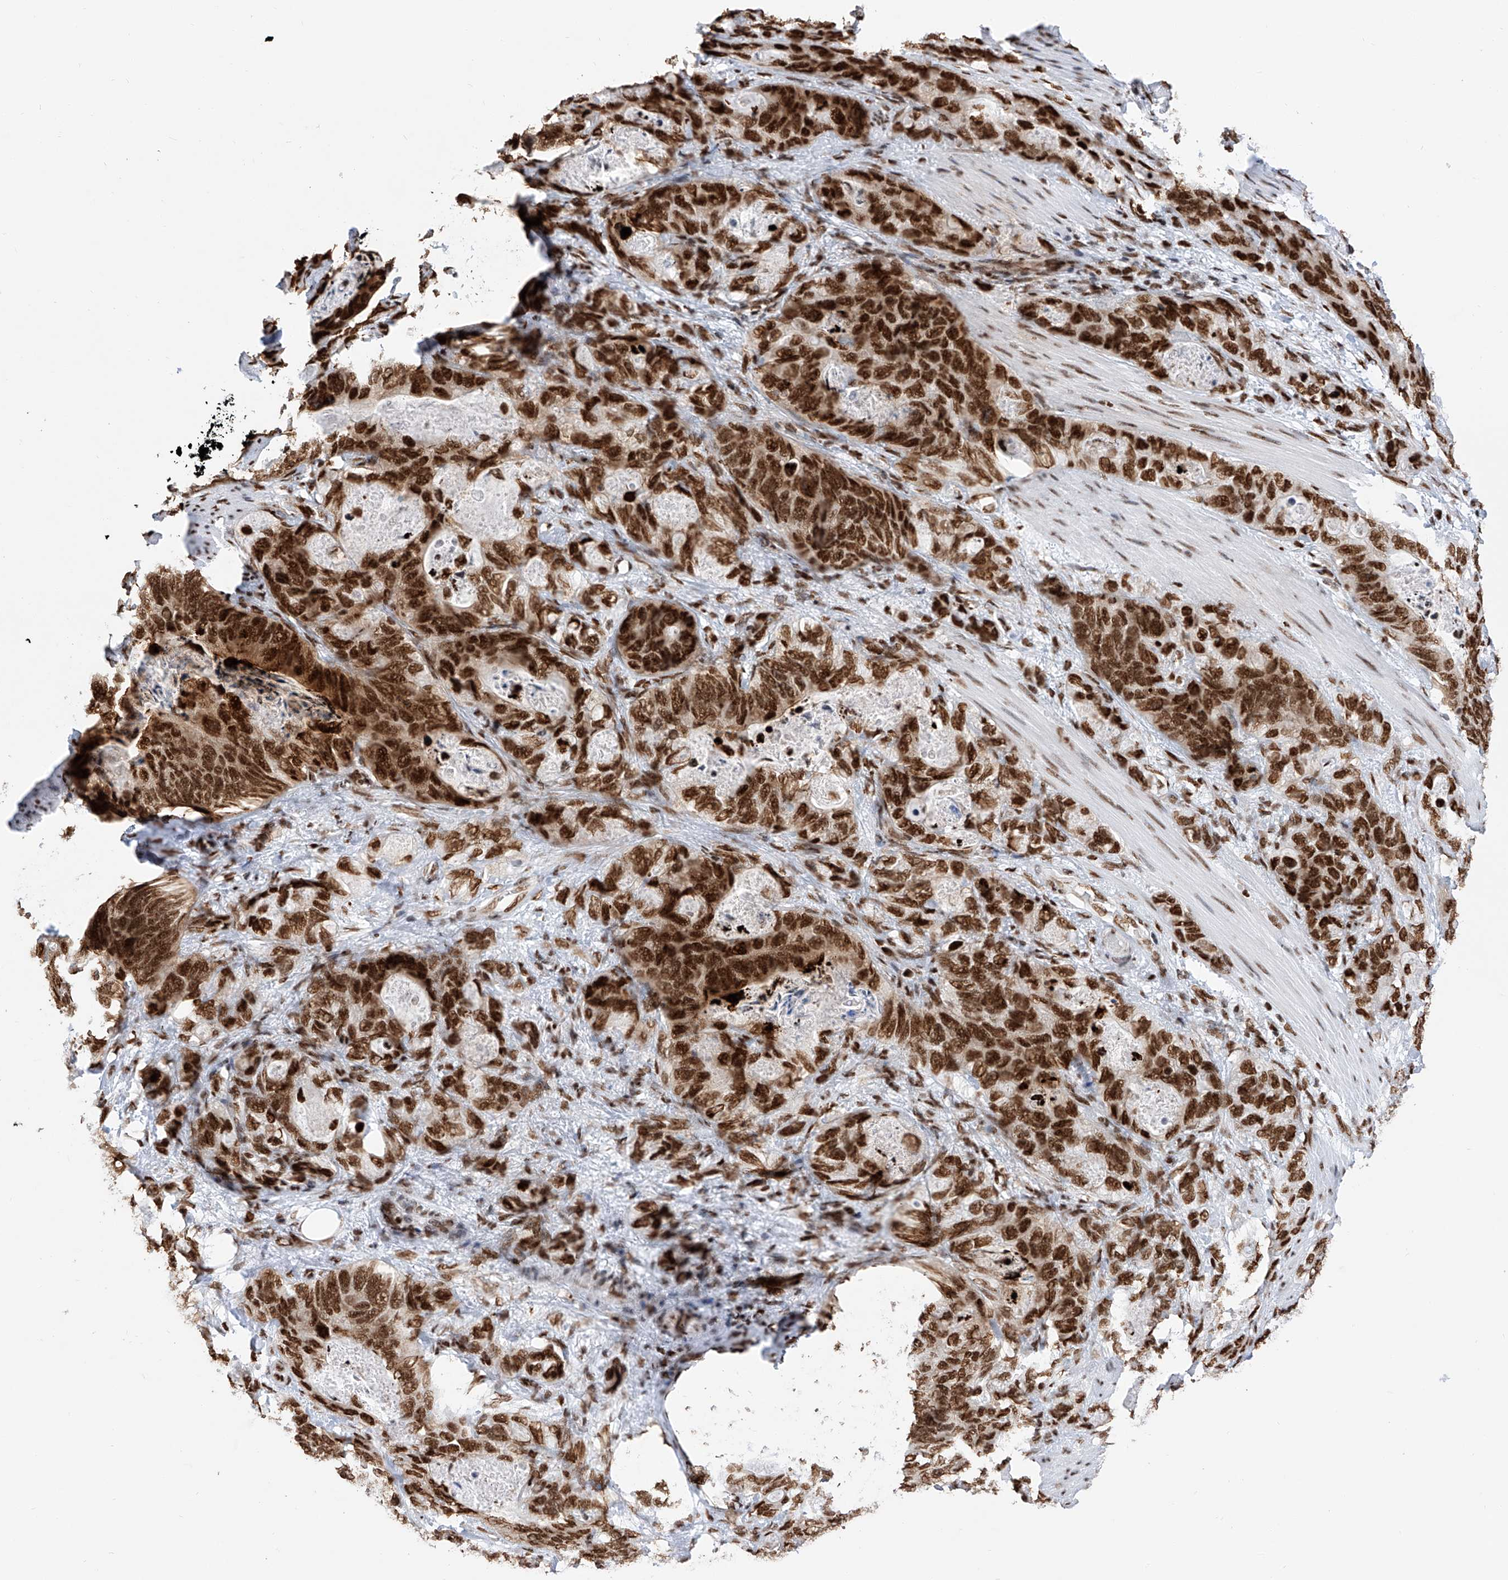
{"staining": {"intensity": "strong", "quantity": ">75%", "location": "nuclear"}, "tissue": "stomach cancer", "cell_type": "Tumor cells", "image_type": "cancer", "snomed": [{"axis": "morphology", "description": "Normal tissue, NOS"}, {"axis": "morphology", "description": "Adenocarcinoma, NOS"}, {"axis": "topography", "description": "Stomach"}], "caption": "Immunohistochemistry micrograph of stomach adenocarcinoma stained for a protein (brown), which displays high levels of strong nuclear expression in approximately >75% of tumor cells.", "gene": "SRSF6", "patient": {"sex": "female", "age": 89}}